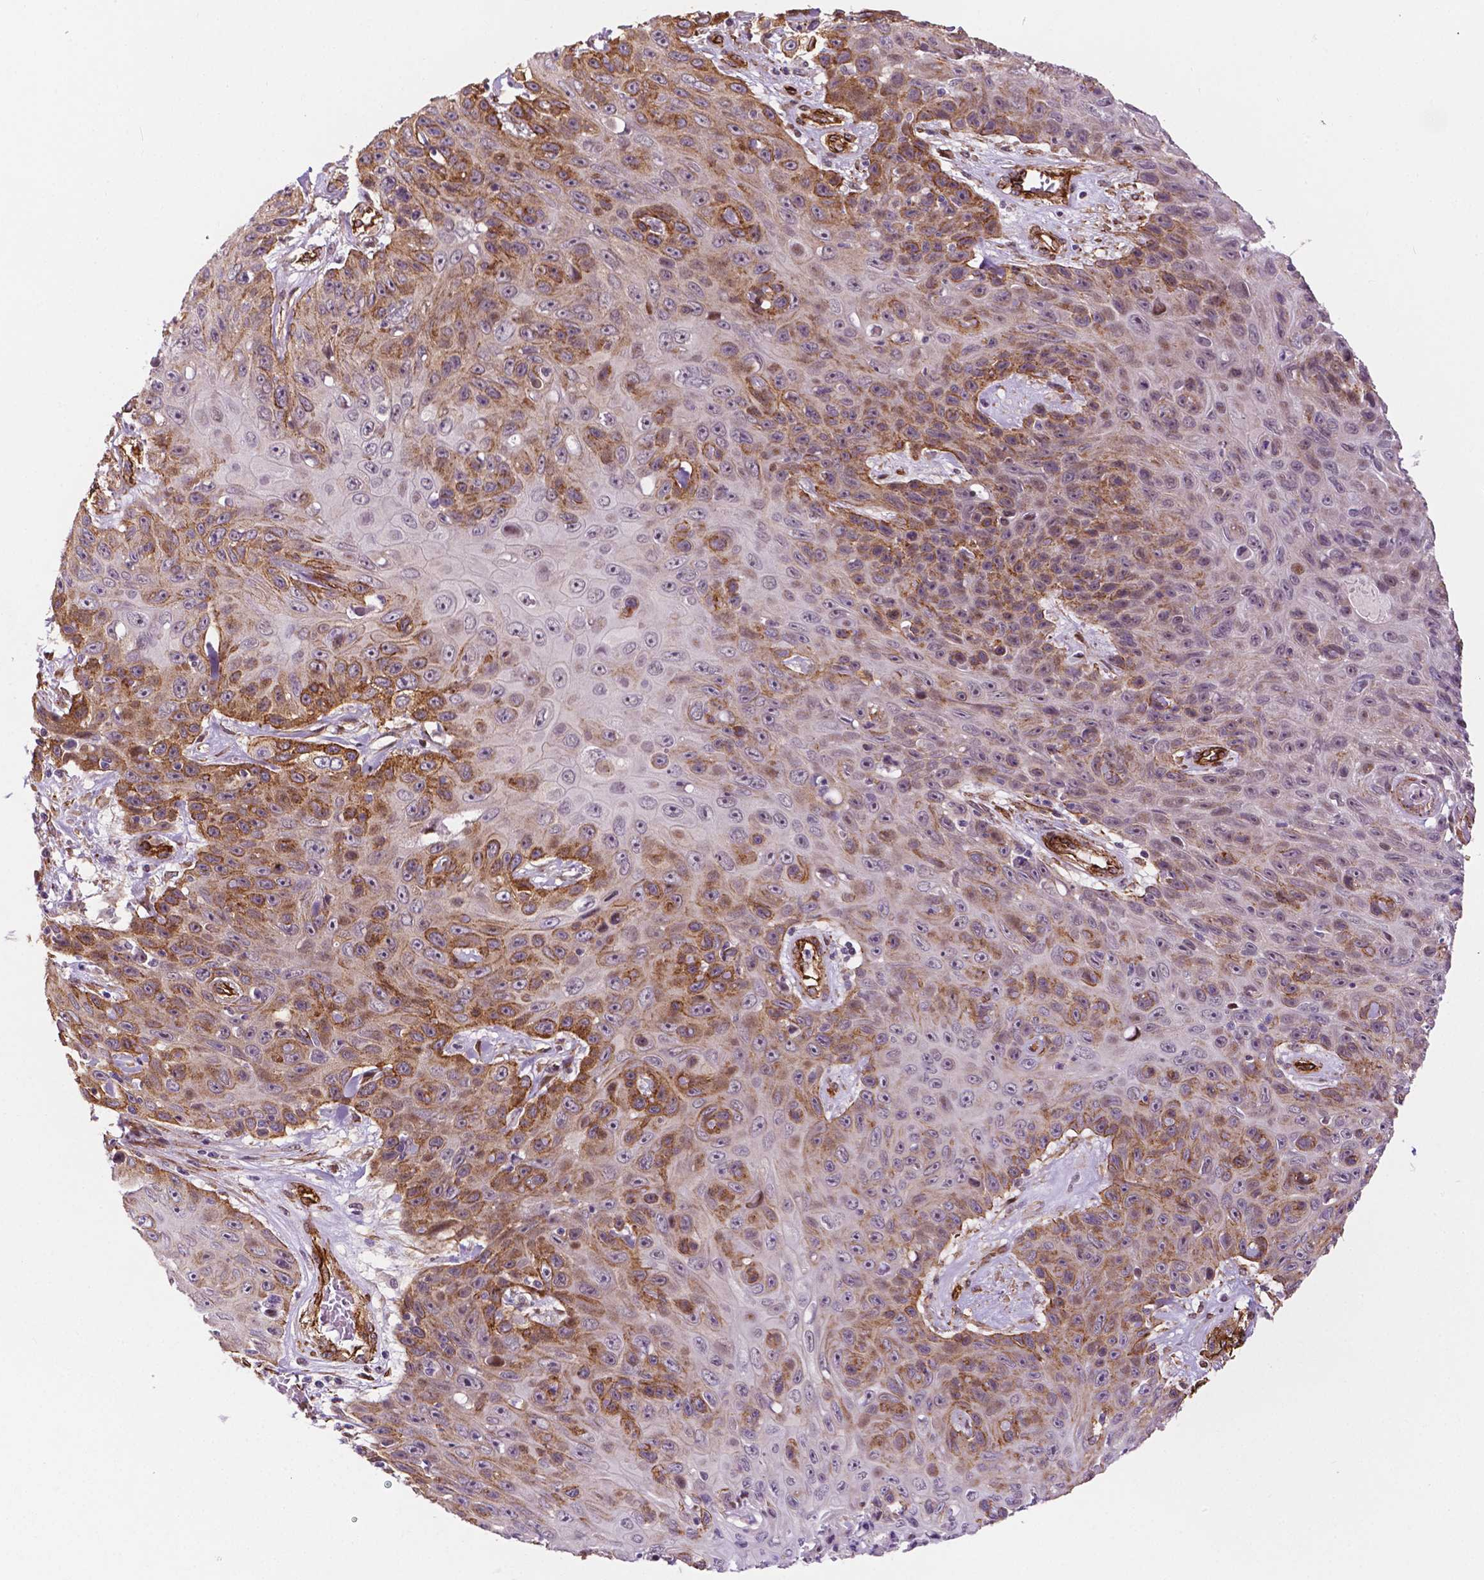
{"staining": {"intensity": "moderate", "quantity": "25%-75%", "location": "cytoplasmic/membranous"}, "tissue": "skin cancer", "cell_type": "Tumor cells", "image_type": "cancer", "snomed": [{"axis": "morphology", "description": "Squamous cell carcinoma, NOS"}, {"axis": "topography", "description": "Skin"}], "caption": "IHC of human skin cancer shows medium levels of moderate cytoplasmic/membranous staining in approximately 25%-75% of tumor cells. The staining is performed using DAB brown chromogen to label protein expression. The nuclei are counter-stained blue using hematoxylin.", "gene": "EGFL8", "patient": {"sex": "male", "age": 82}}